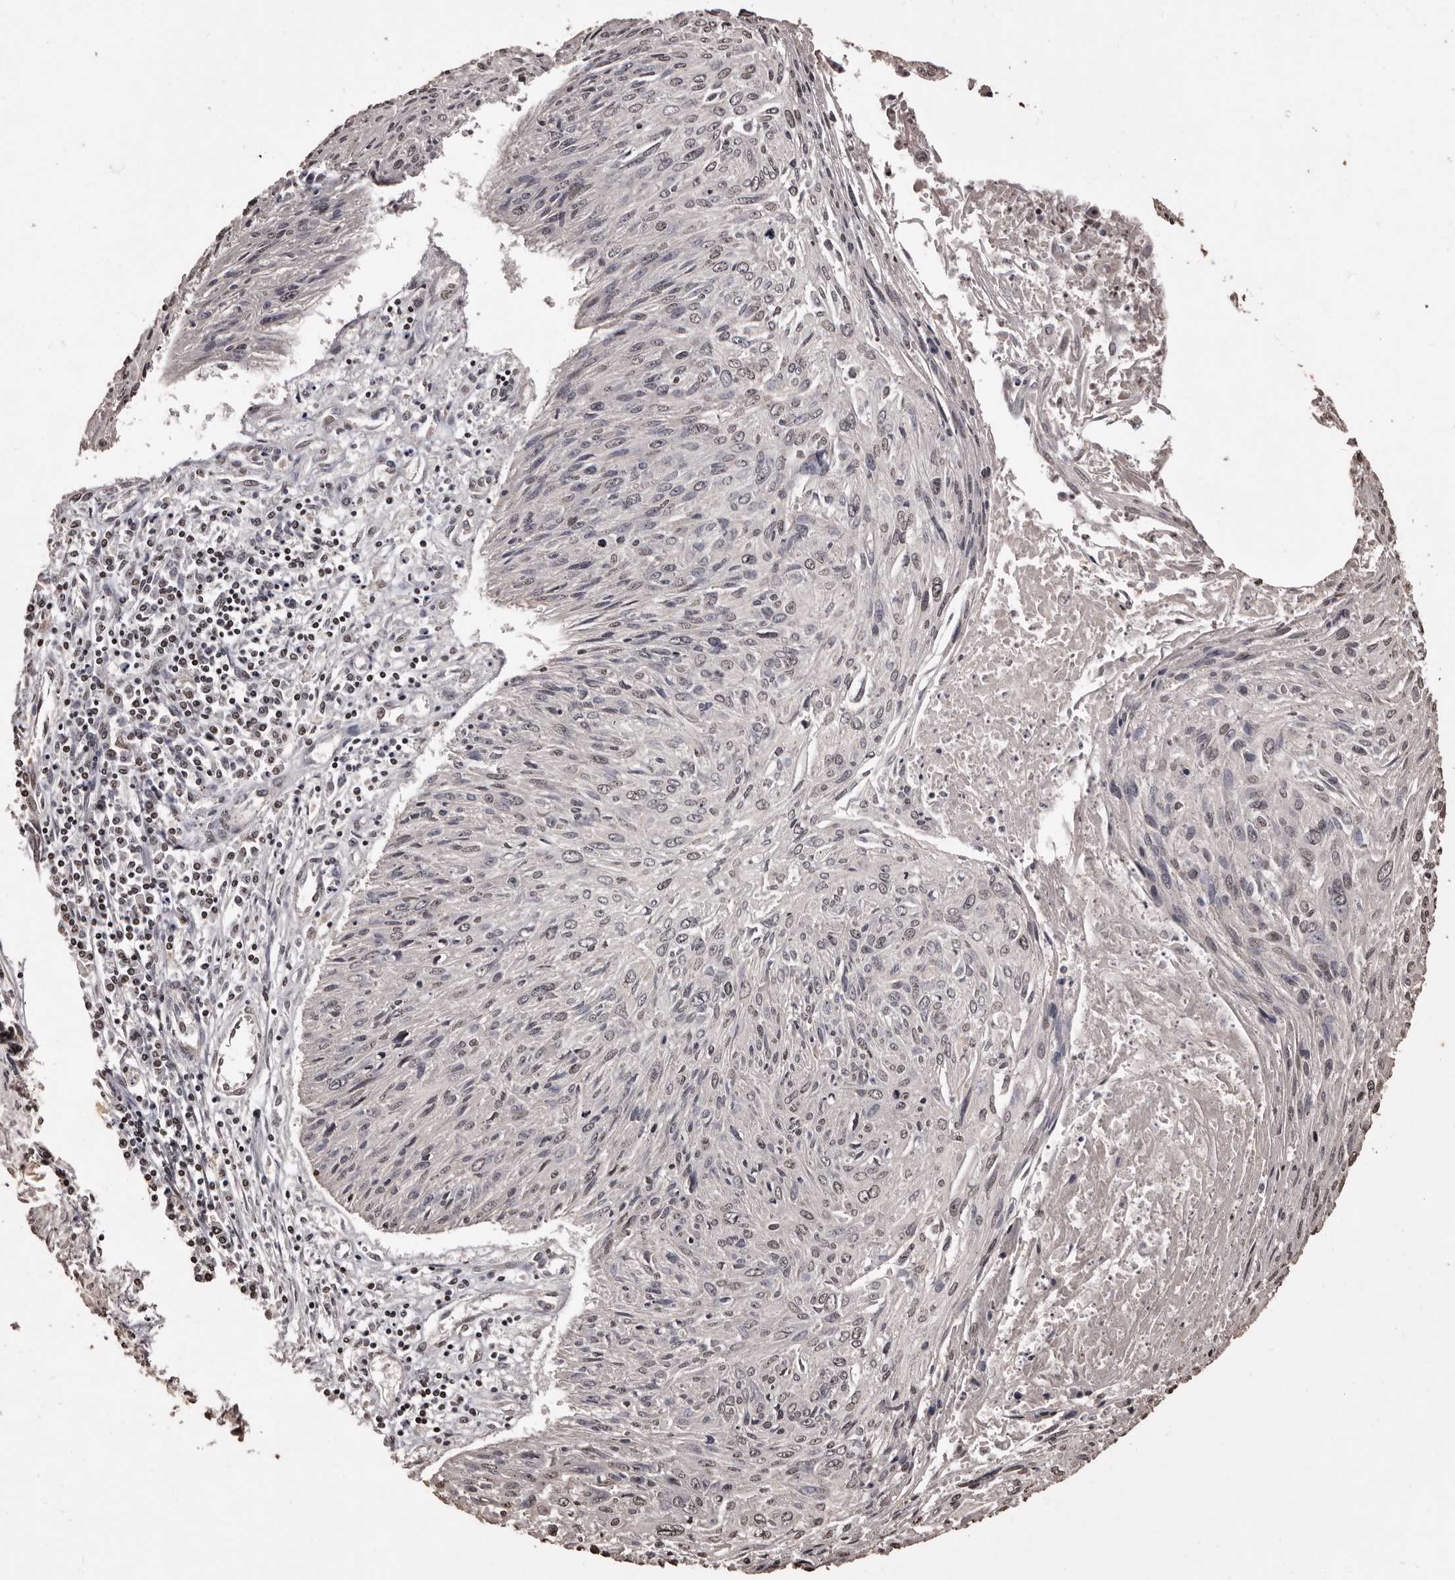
{"staining": {"intensity": "negative", "quantity": "none", "location": "none"}, "tissue": "cervical cancer", "cell_type": "Tumor cells", "image_type": "cancer", "snomed": [{"axis": "morphology", "description": "Squamous cell carcinoma, NOS"}, {"axis": "topography", "description": "Cervix"}], "caption": "This is an IHC histopathology image of human cervical cancer. There is no staining in tumor cells.", "gene": "NAV1", "patient": {"sex": "female", "age": 51}}